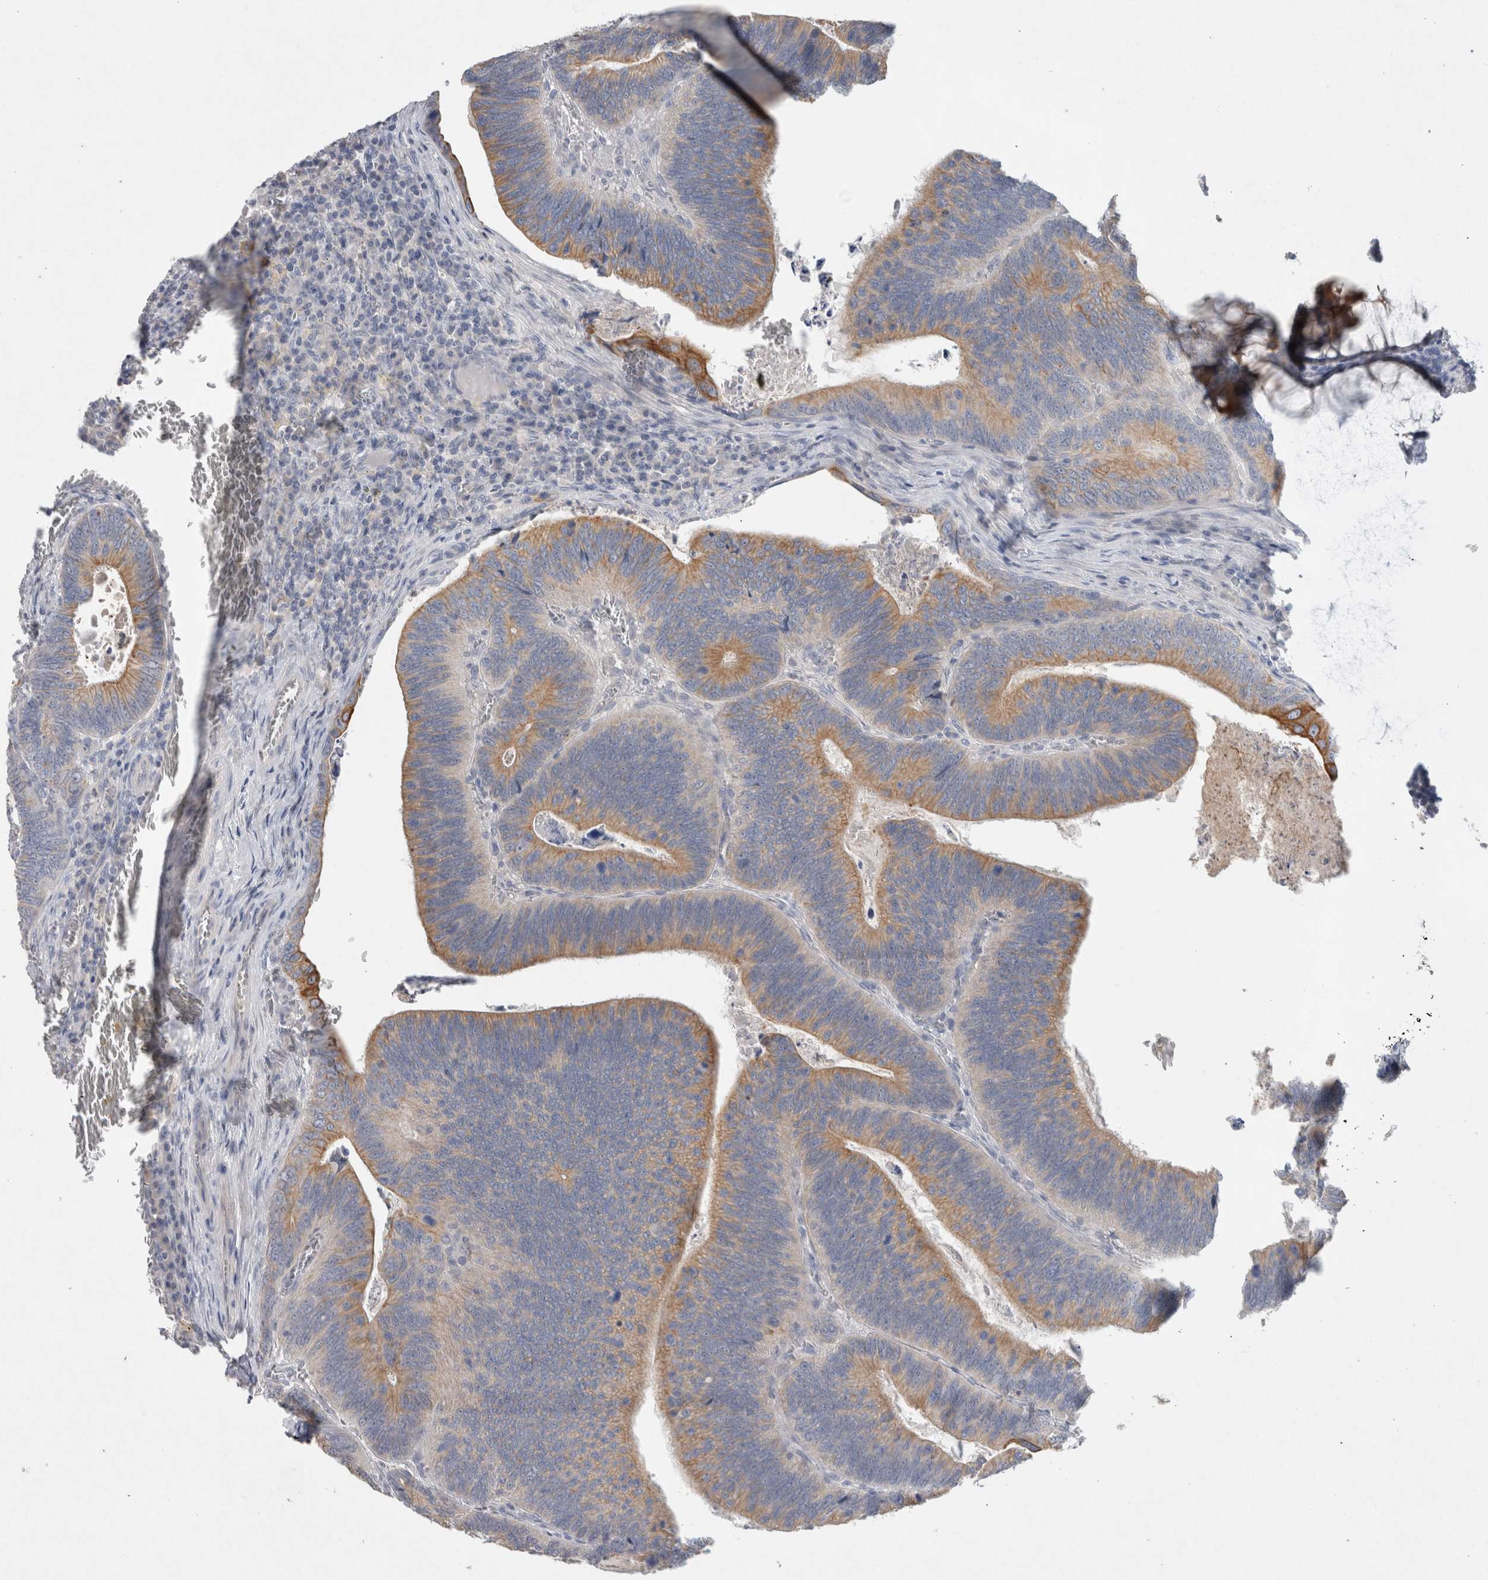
{"staining": {"intensity": "moderate", "quantity": ">75%", "location": "cytoplasmic/membranous"}, "tissue": "colorectal cancer", "cell_type": "Tumor cells", "image_type": "cancer", "snomed": [{"axis": "morphology", "description": "Inflammation, NOS"}, {"axis": "morphology", "description": "Adenocarcinoma, NOS"}, {"axis": "topography", "description": "Colon"}], "caption": "Adenocarcinoma (colorectal) was stained to show a protein in brown. There is medium levels of moderate cytoplasmic/membranous expression in about >75% of tumor cells. The protein is shown in brown color, while the nuclei are stained blue.", "gene": "HEXD", "patient": {"sex": "male", "age": 72}}